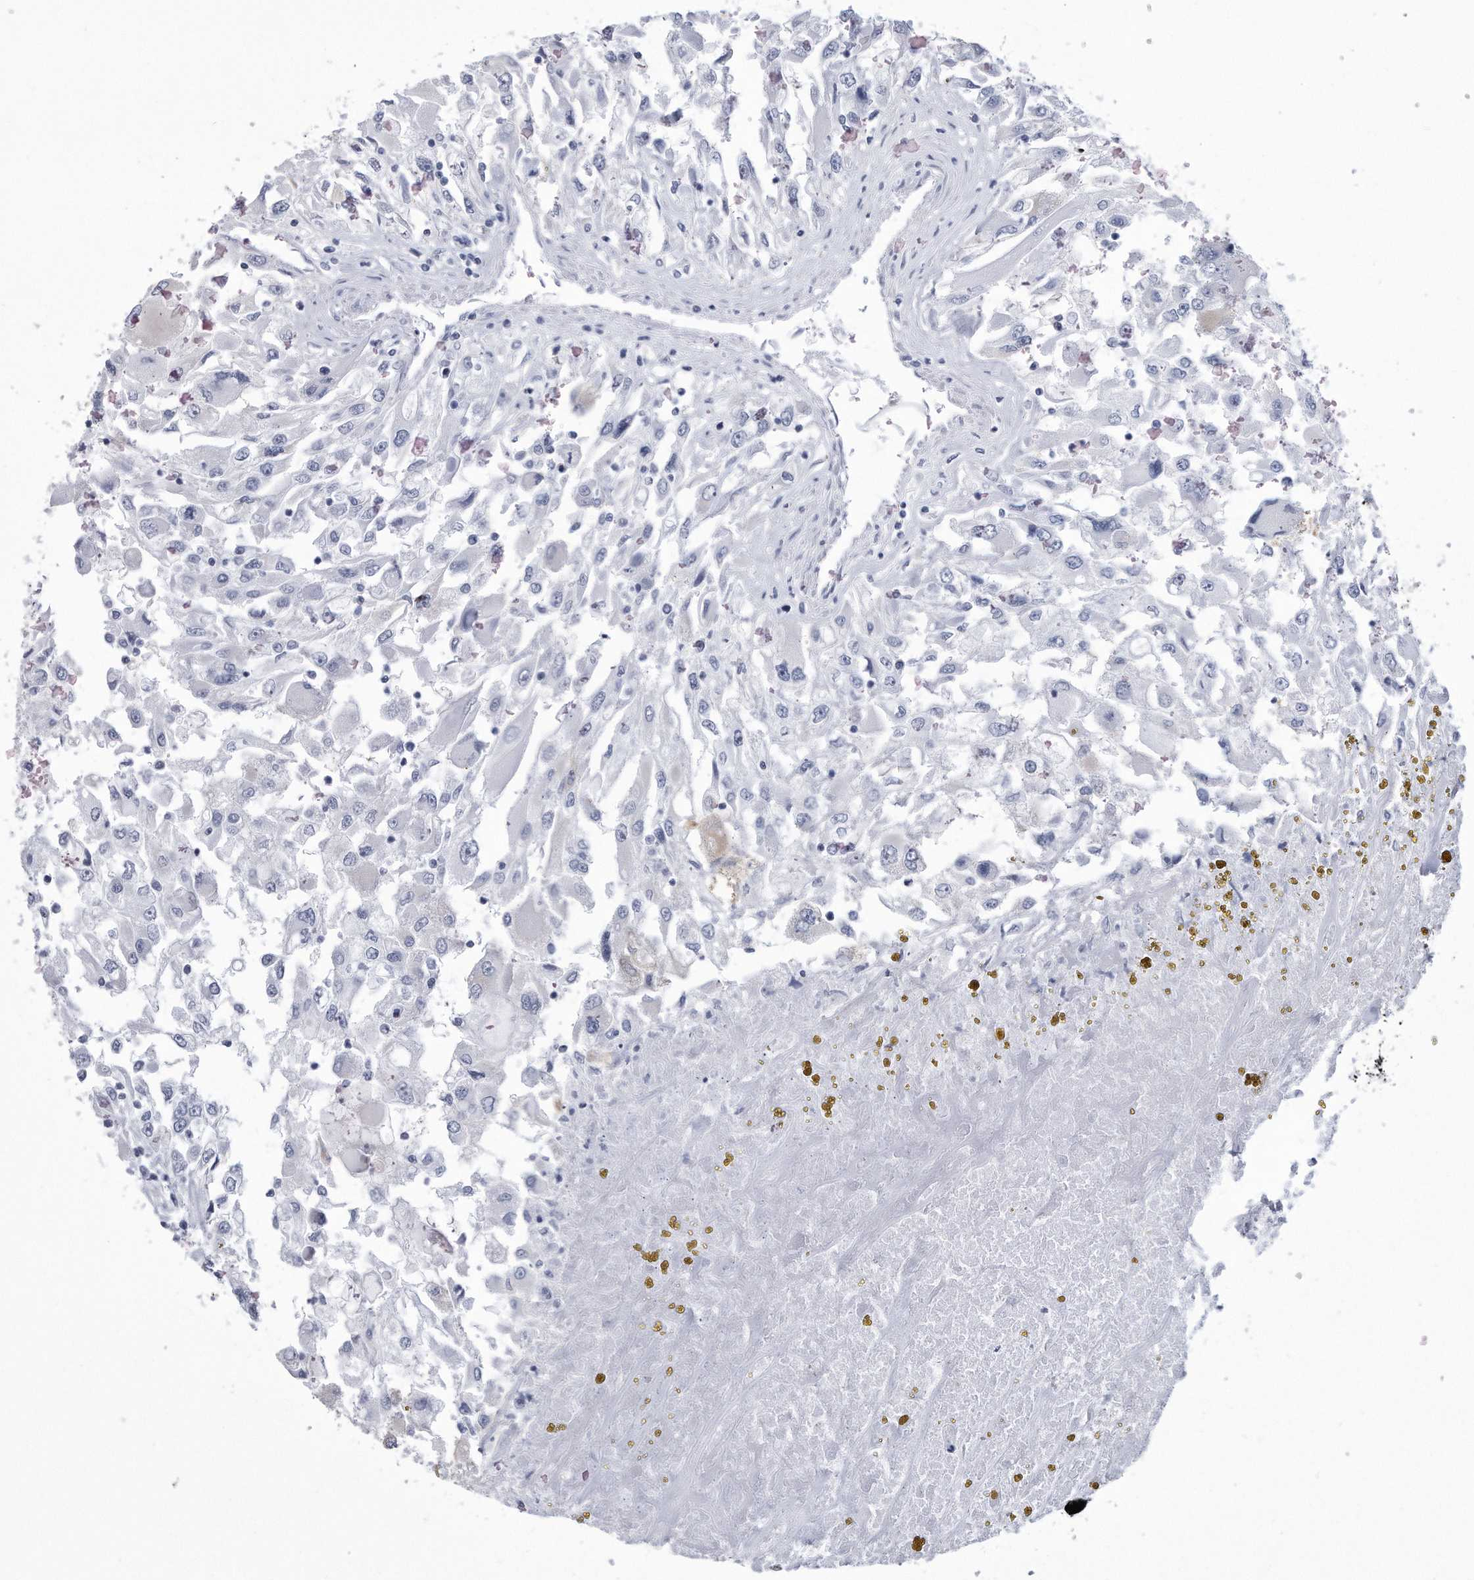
{"staining": {"intensity": "negative", "quantity": "none", "location": "none"}, "tissue": "renal cancer", "cell_type": "Tumor cells", "image_type": "cancer", "snomed": [{"axis": "morphology", "description": "Adenocarcinoma, NOS"}, {"axis": "topography", "description": "Kidney"}], "caption": "A micrograph of adenocarcinoma (renal) stained for a protein reveals no brown staining in tumor cells. (DAB immunohistochemistry (IHC) visualized using brightfield microscopy, high magnification).", "gene": "PYGB", "patient": {"sex": "female", "age": 52}}